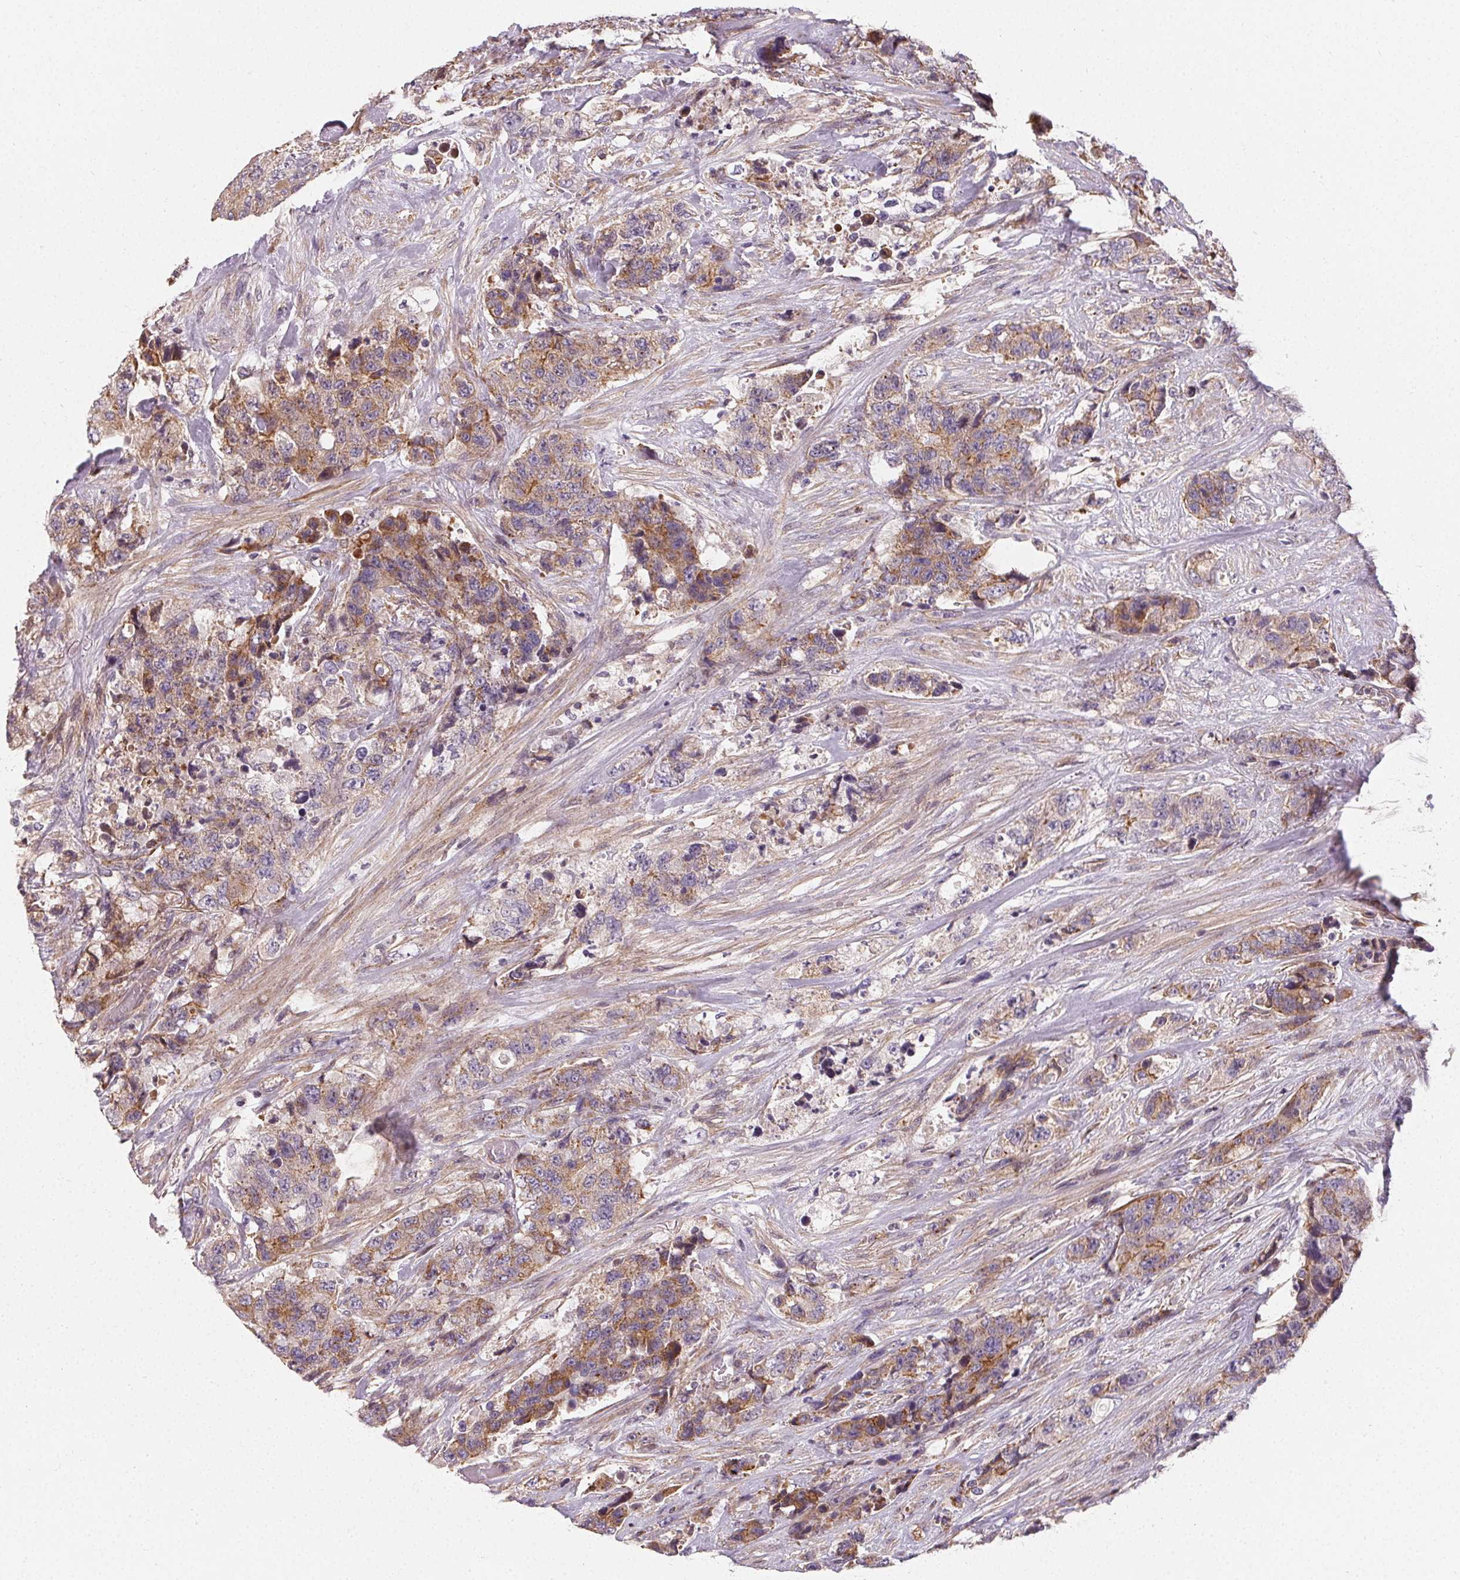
{"staining": {"intensity": "weak", "quantity": "25%-75%", "location": "cytoplasmic/membranous"}, "tissue": "urothelial cancer", "cell_type": "Tumor cells", "image_type": "cancer", "snomed": [{"axis": "morphology", "description": "Urothelial carcinoma, High grade"}, {"axis": "topography", "description": "Urinary bladder"}], "caption": "Protein staining reveals weak cytoplasmic/membranous staining in about 25%-75% of tumor cells in urothelial cancer.", "gene": "APLP1", "patient": {"sex": "female", "age": 78}}